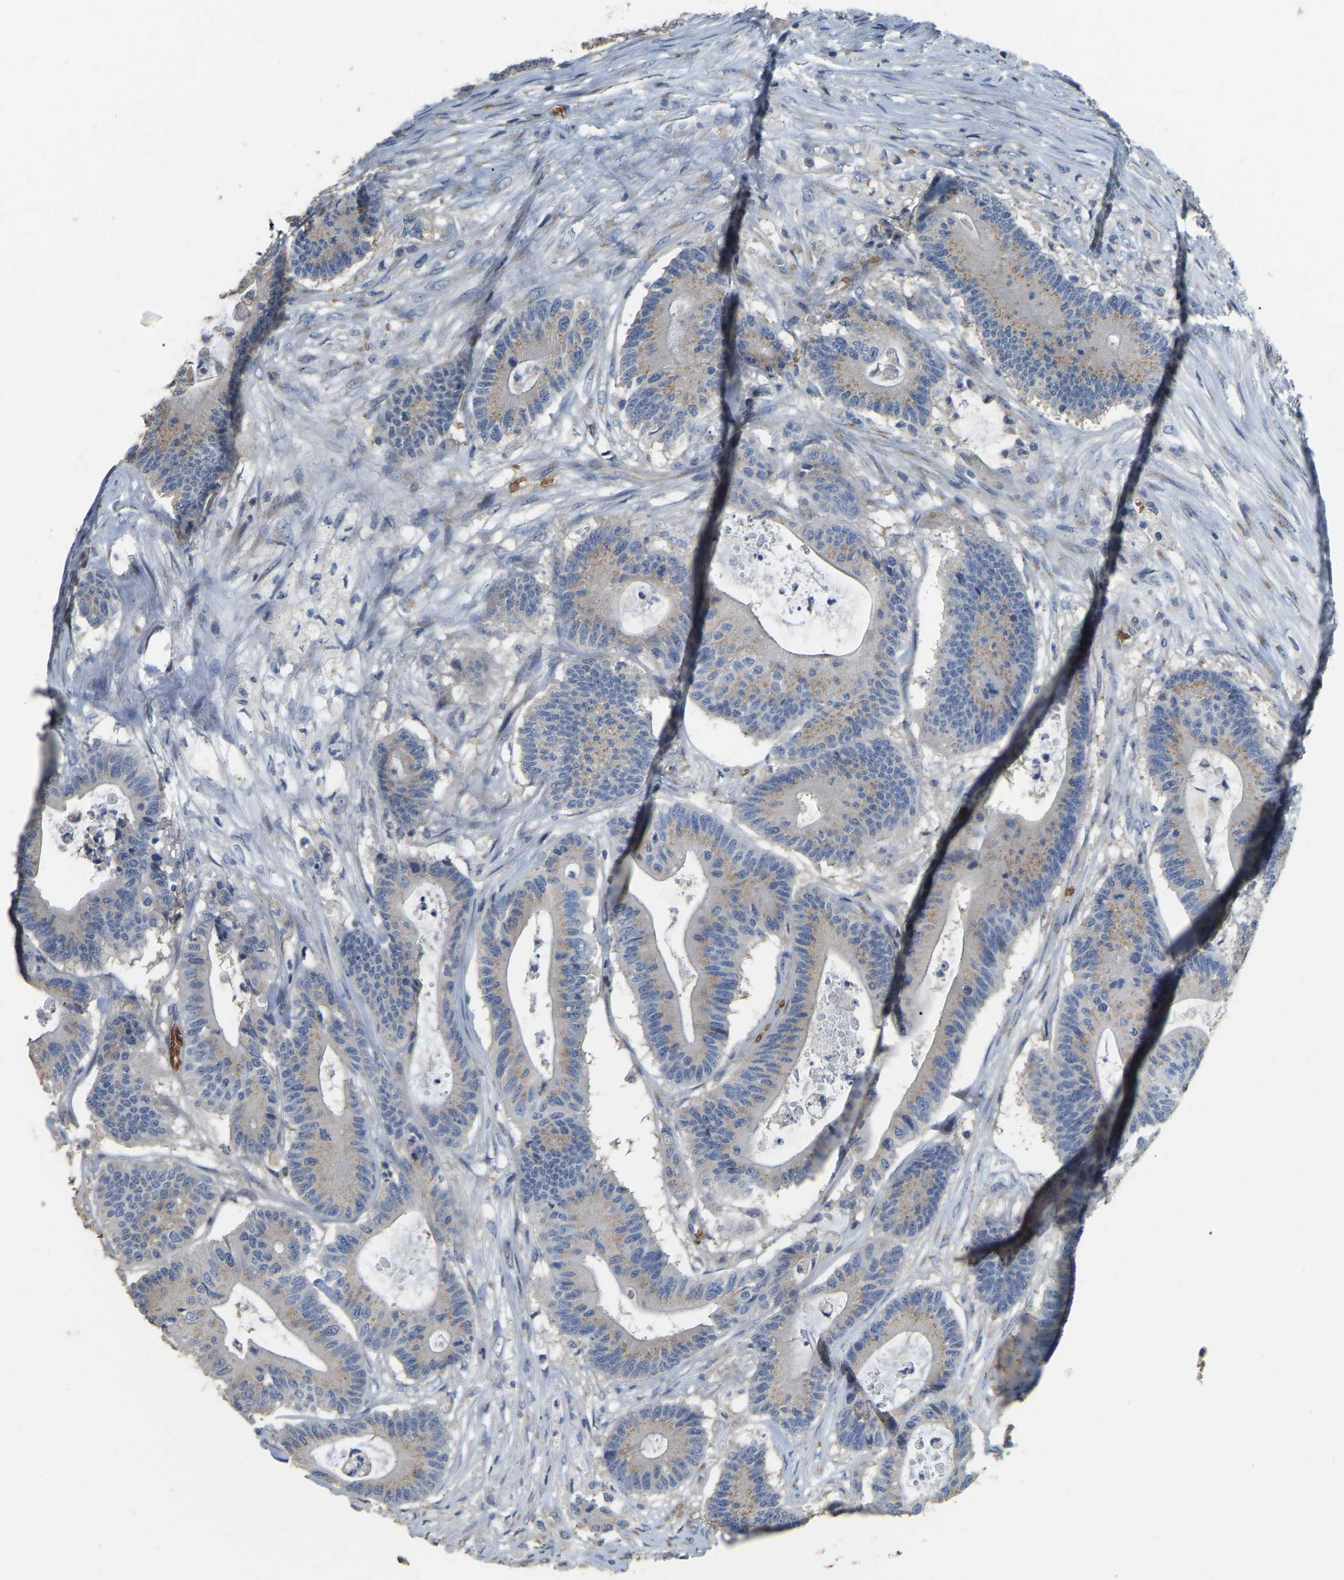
{"staining": {"intensity": "weak", "quantity": ">75%", "location": "cytoplasmic/membranous"}, "tissue": "colorectal cancer", "cell_type": "Tumor cells", "image_type": "cancer", "snomed": [{"axis": "morphology", "description": "Adenocarcinoma, NOS"}, {"axis": "topography", "description": "Colon"}], "caption": "An image of human colorectal adenocarcinoma stained for a protein demonstrates weak cytoplasmic/membranous brown staining in tumor cells.", "gene": "CFAP298", "patient": {"sex": "female", "age": 84}}